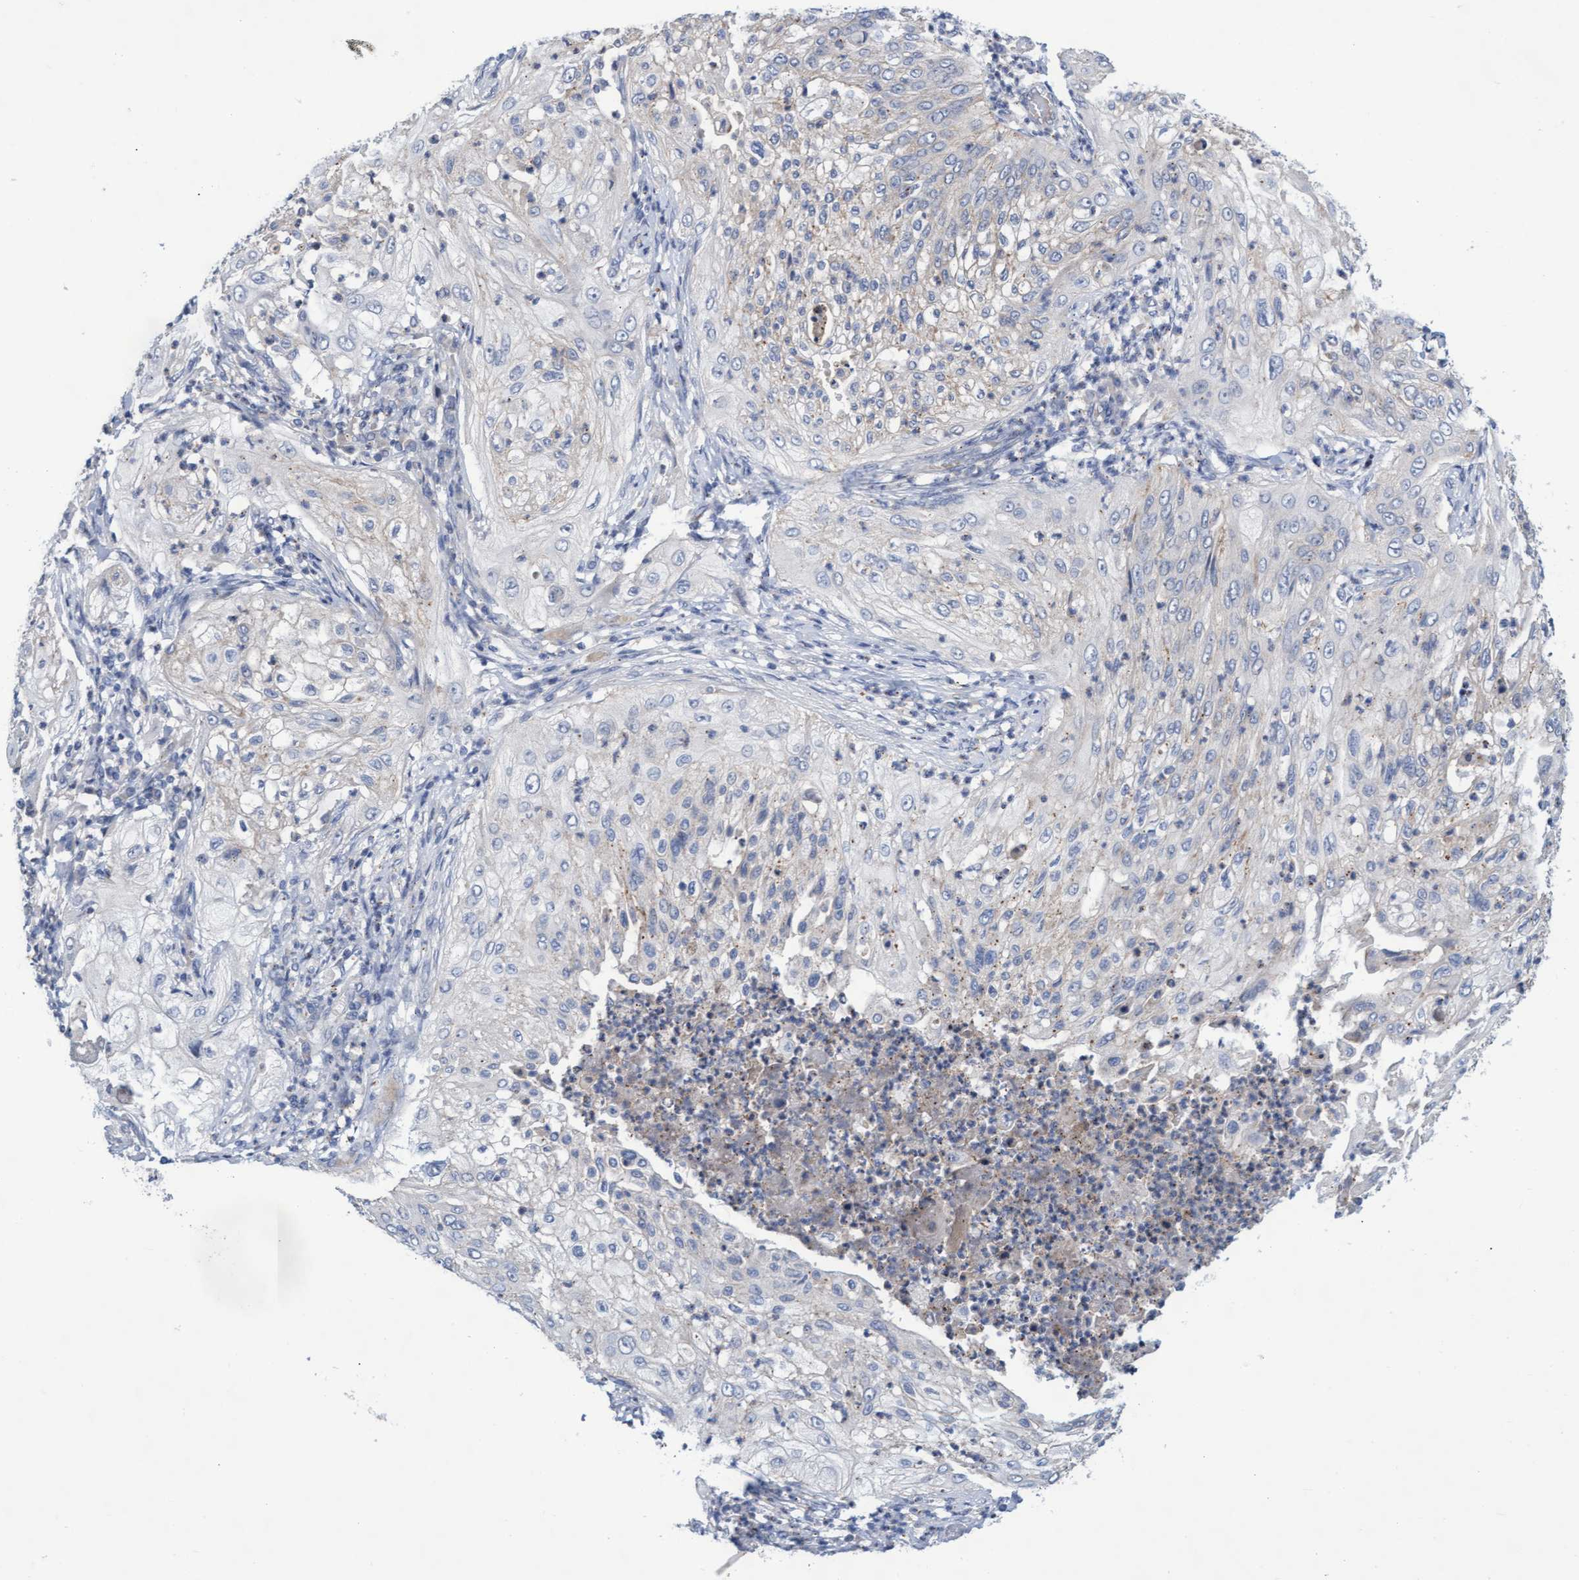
{"staining": {"intensity": "negative", "quantity": "none", "location": "none"}, "tissue": "lung cancer", "cell_type": "Tumor cells", "image_type": "cancer", "snomed": [{"axis": "morphology", "description": "Inflammation, NOS"}, {"axis": "morphology", "description": "Squamous cell carcinoma, NOS"}, {"axis": "topography", "description": "Lymph node"}, {"axis": "topography", "description": "Soft tissue"}, {"axis": "topography", "description": "Lung"}], "caption": "Immunohistochemistry photomicrograph of neoplastic tissue: human lung cancer stained with DAB shows no significant protein staining in tumor cells.", "gene": "ABCF2", "patient": {"sex": "male", "age": 66}}